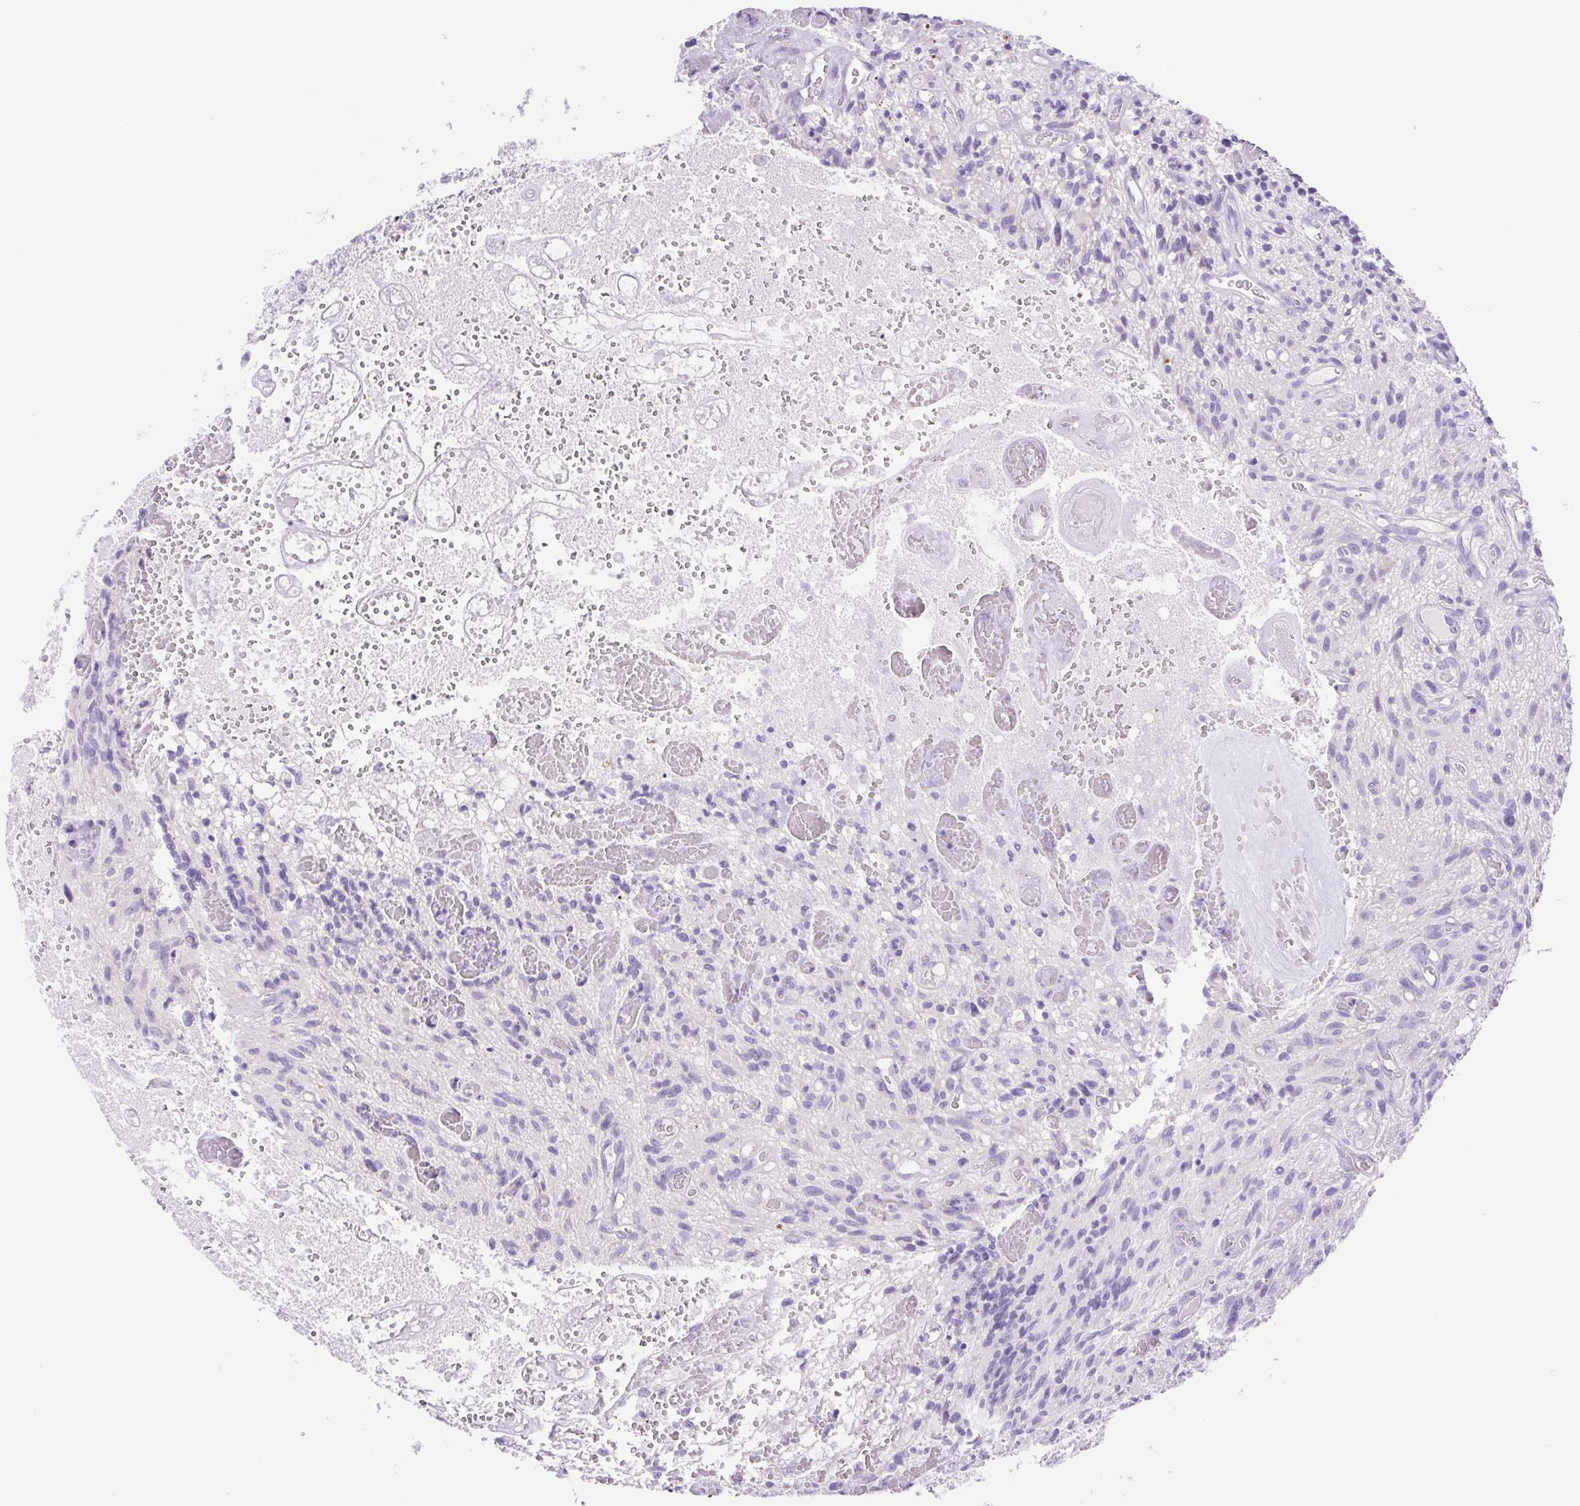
{"staining": {"intensity": "negative", "quantity": "none", "location": "none"}, "tissue": "glioma", "cell_type": "Tumor cells", "image_type": "cancer", "snomed": [{"axis": "morphology", "description": "Glioma, malignant, High grade"}, {"axis": "topography", "description": "Brain"}], "caption": "The photomicrograph shows no significant expression in tumor cells of malignant glioma (high-grade).", "gene": "CDSN", "patient": {"sex": "male", "age": 75}}